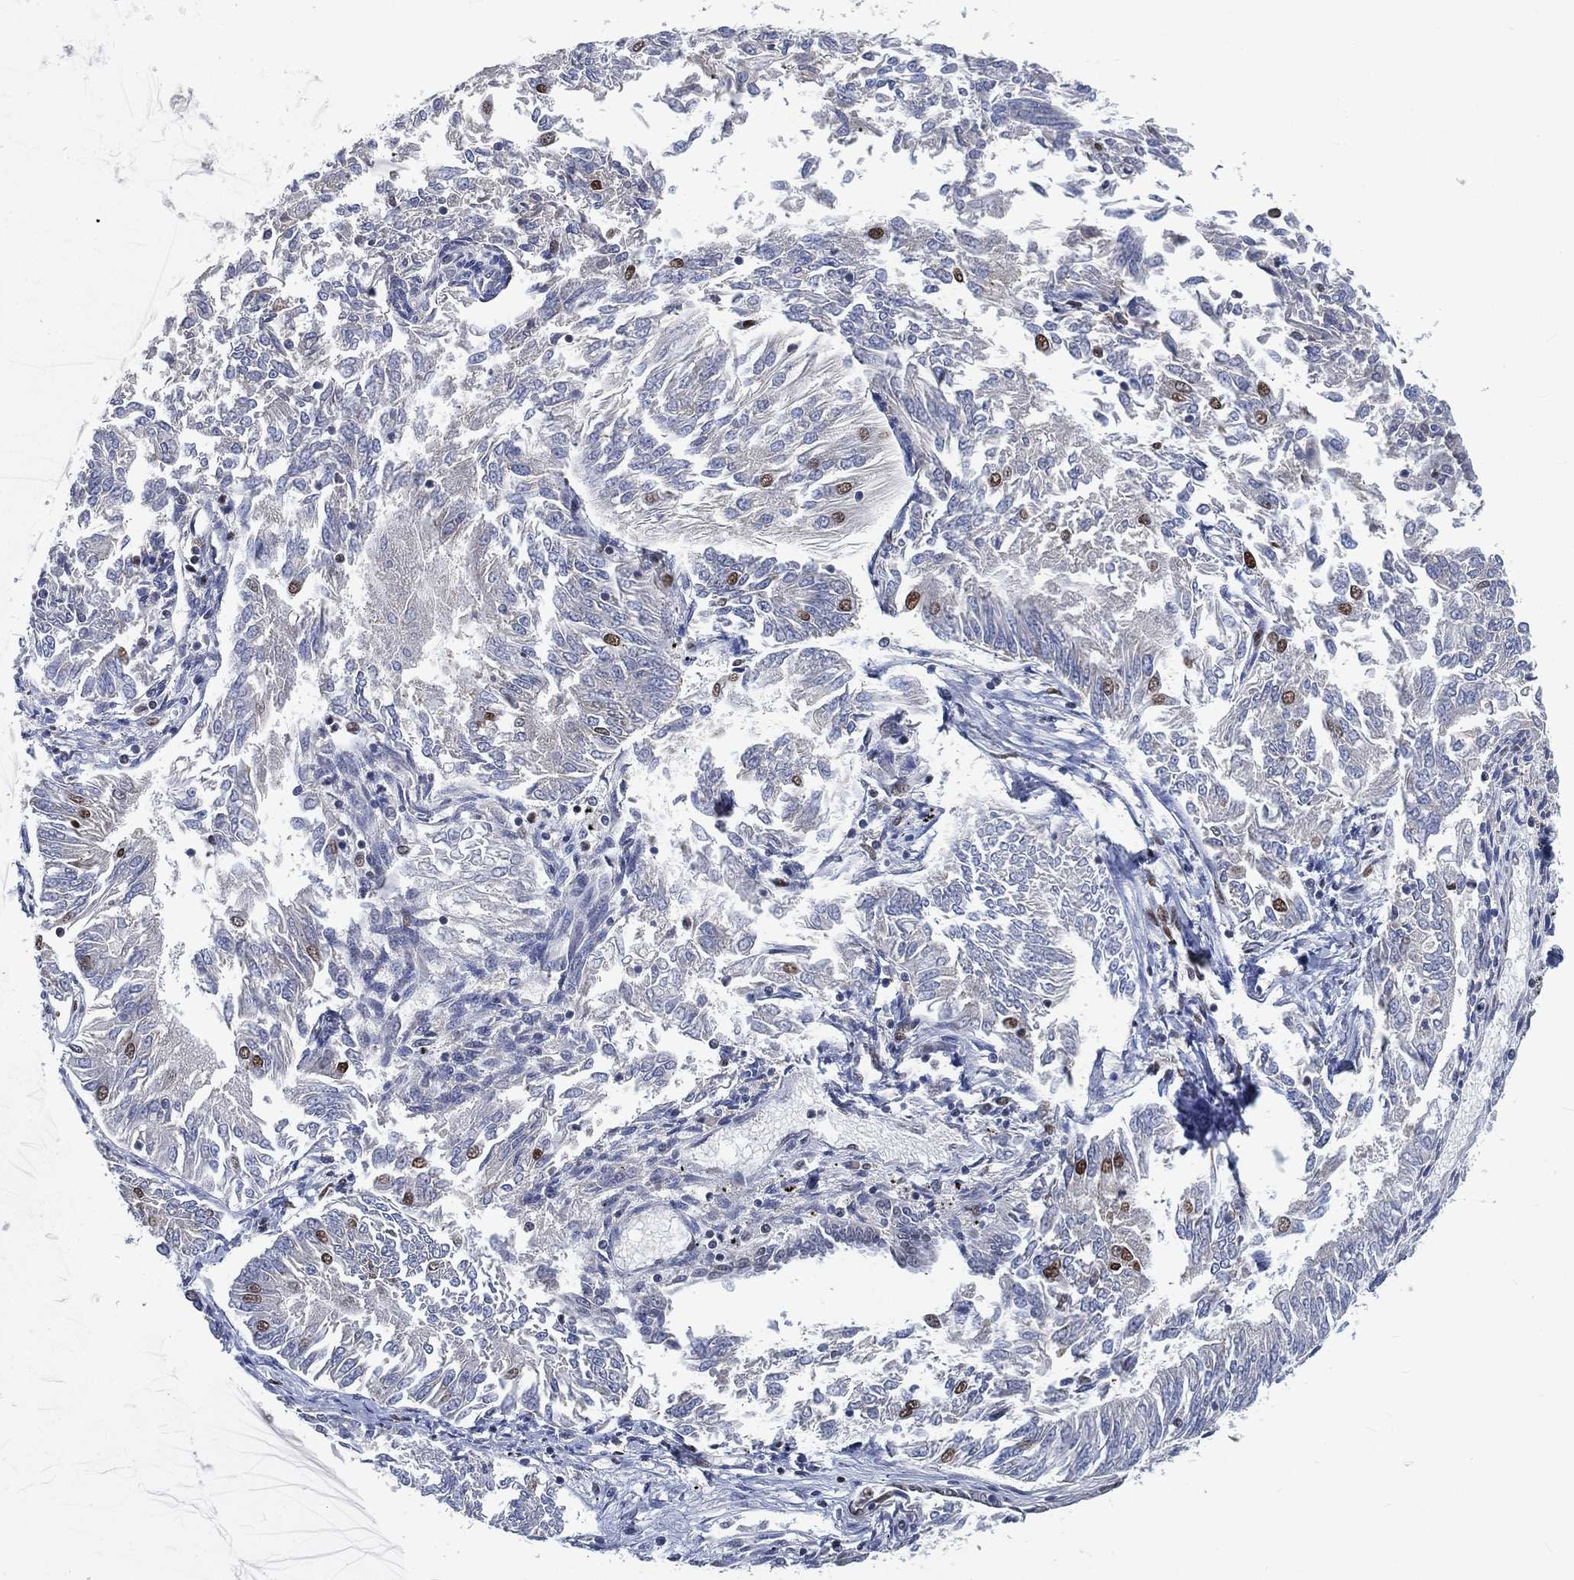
{"staining": {"intensity": "negative", "quantity": "none", "location": "none"}, "tissue": "endometrial cancer", "cell_type": "Tumor cells", "image_type": "cancer", "snomed": [{"axis": "morphology", "description": "Adenocarcinoma, NOS"}, {"axis": "topography", "description": "Endometrium"}], "caption": "Endometrial adenocarcinoma stained for a protein using IHC exhibits no staining tumor cells.", "gene": "YLPM1", "patient": {"sex": "female", "age": 58}}